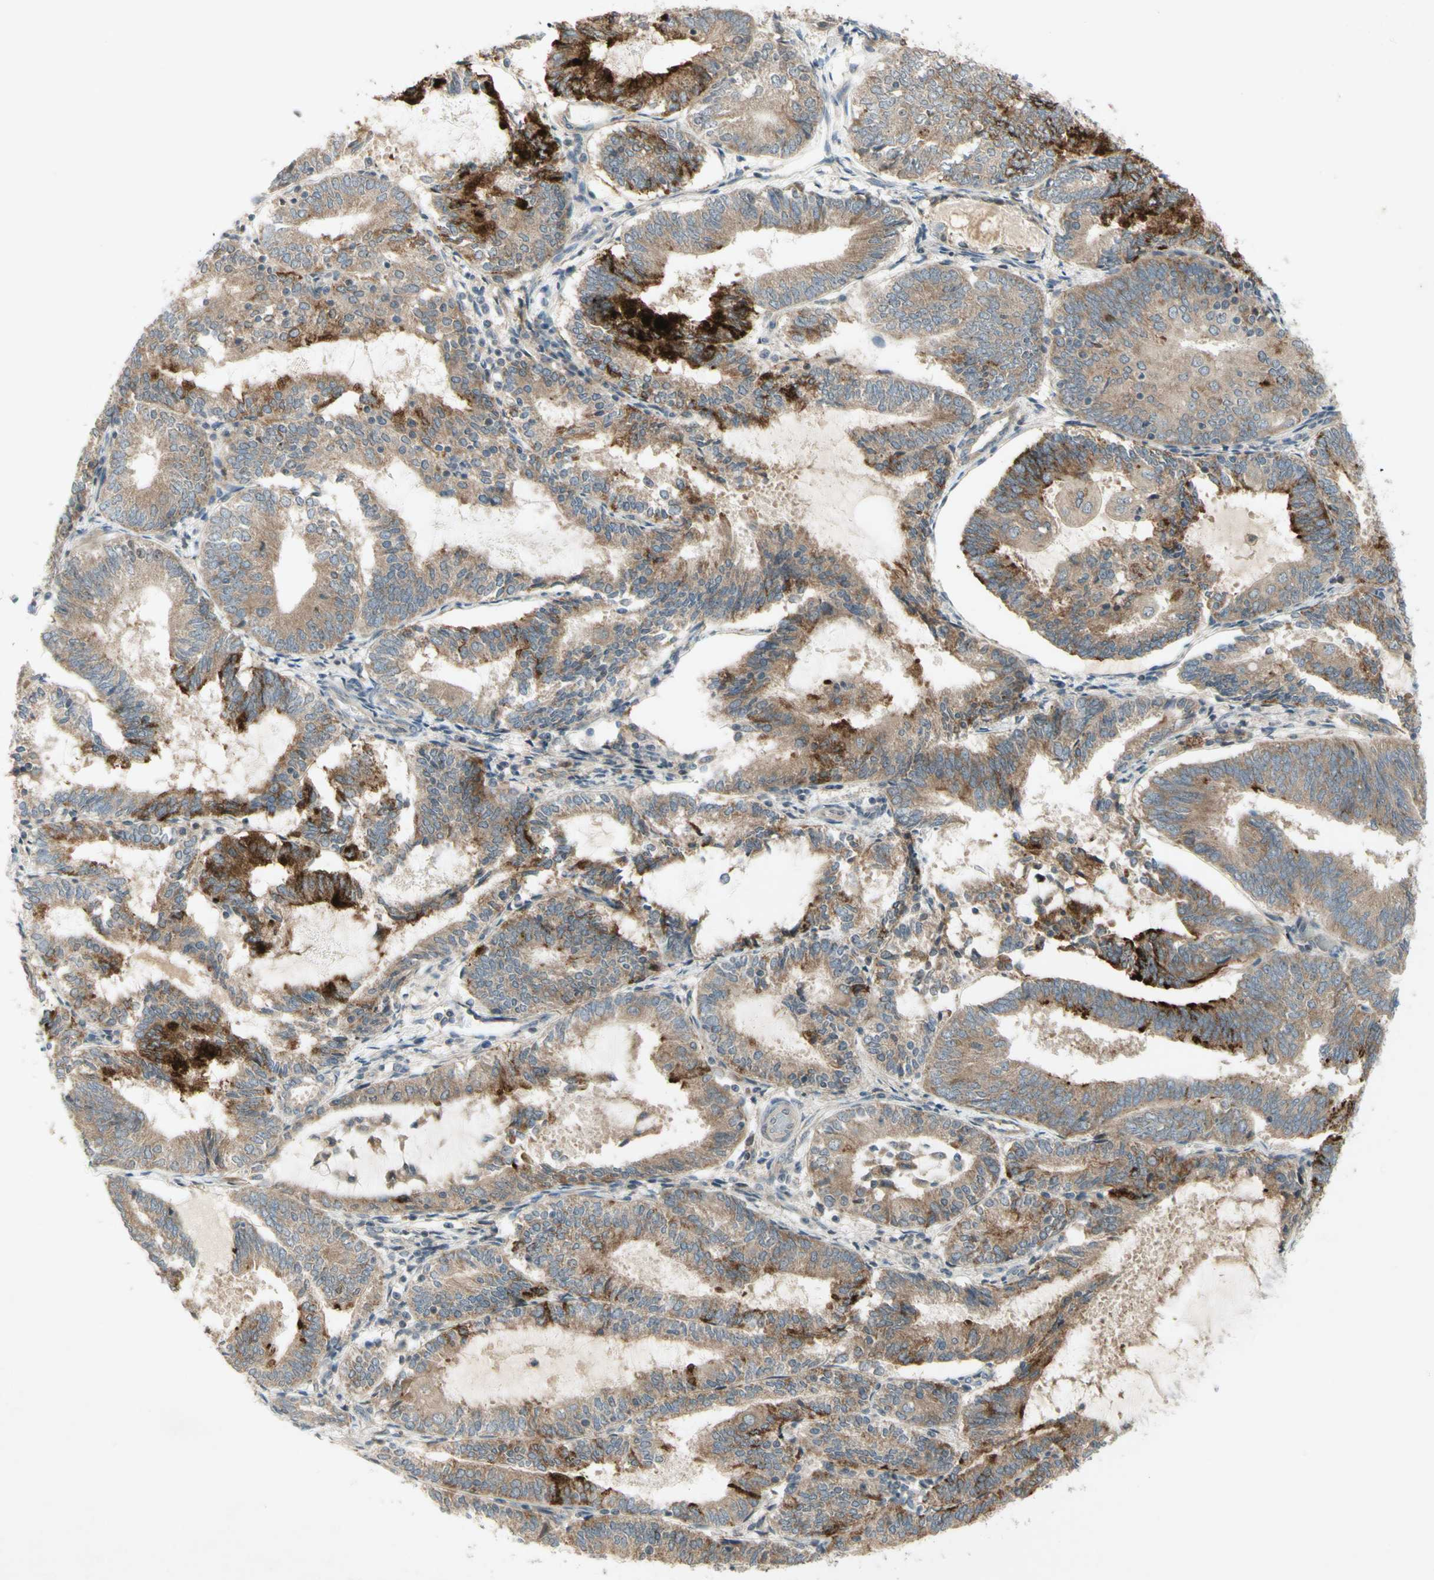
{"staining": {"intensity": "moderate", "quantity": "25%-75%", "location": "cytoplasmic/membranous"}, "tissue": "endometrial cancer", "cell_type": "Tumor cells", "image_type": "cancer", "snomed": [{"axis": "morphology", "description": "Adenocarcinoma, NOS"}, {"axis": "topography", "description": "Endometrium"}], "caption": "DAB (3,3'-diaminobenzidine) immunohistochemical staining of endometrial cancer displays moderate cytoplasmic/membranous protein expression in about 25%-75% of tumor cells.", "gene": "ETF1", "patient": {"sex": "female", "age": 81}}